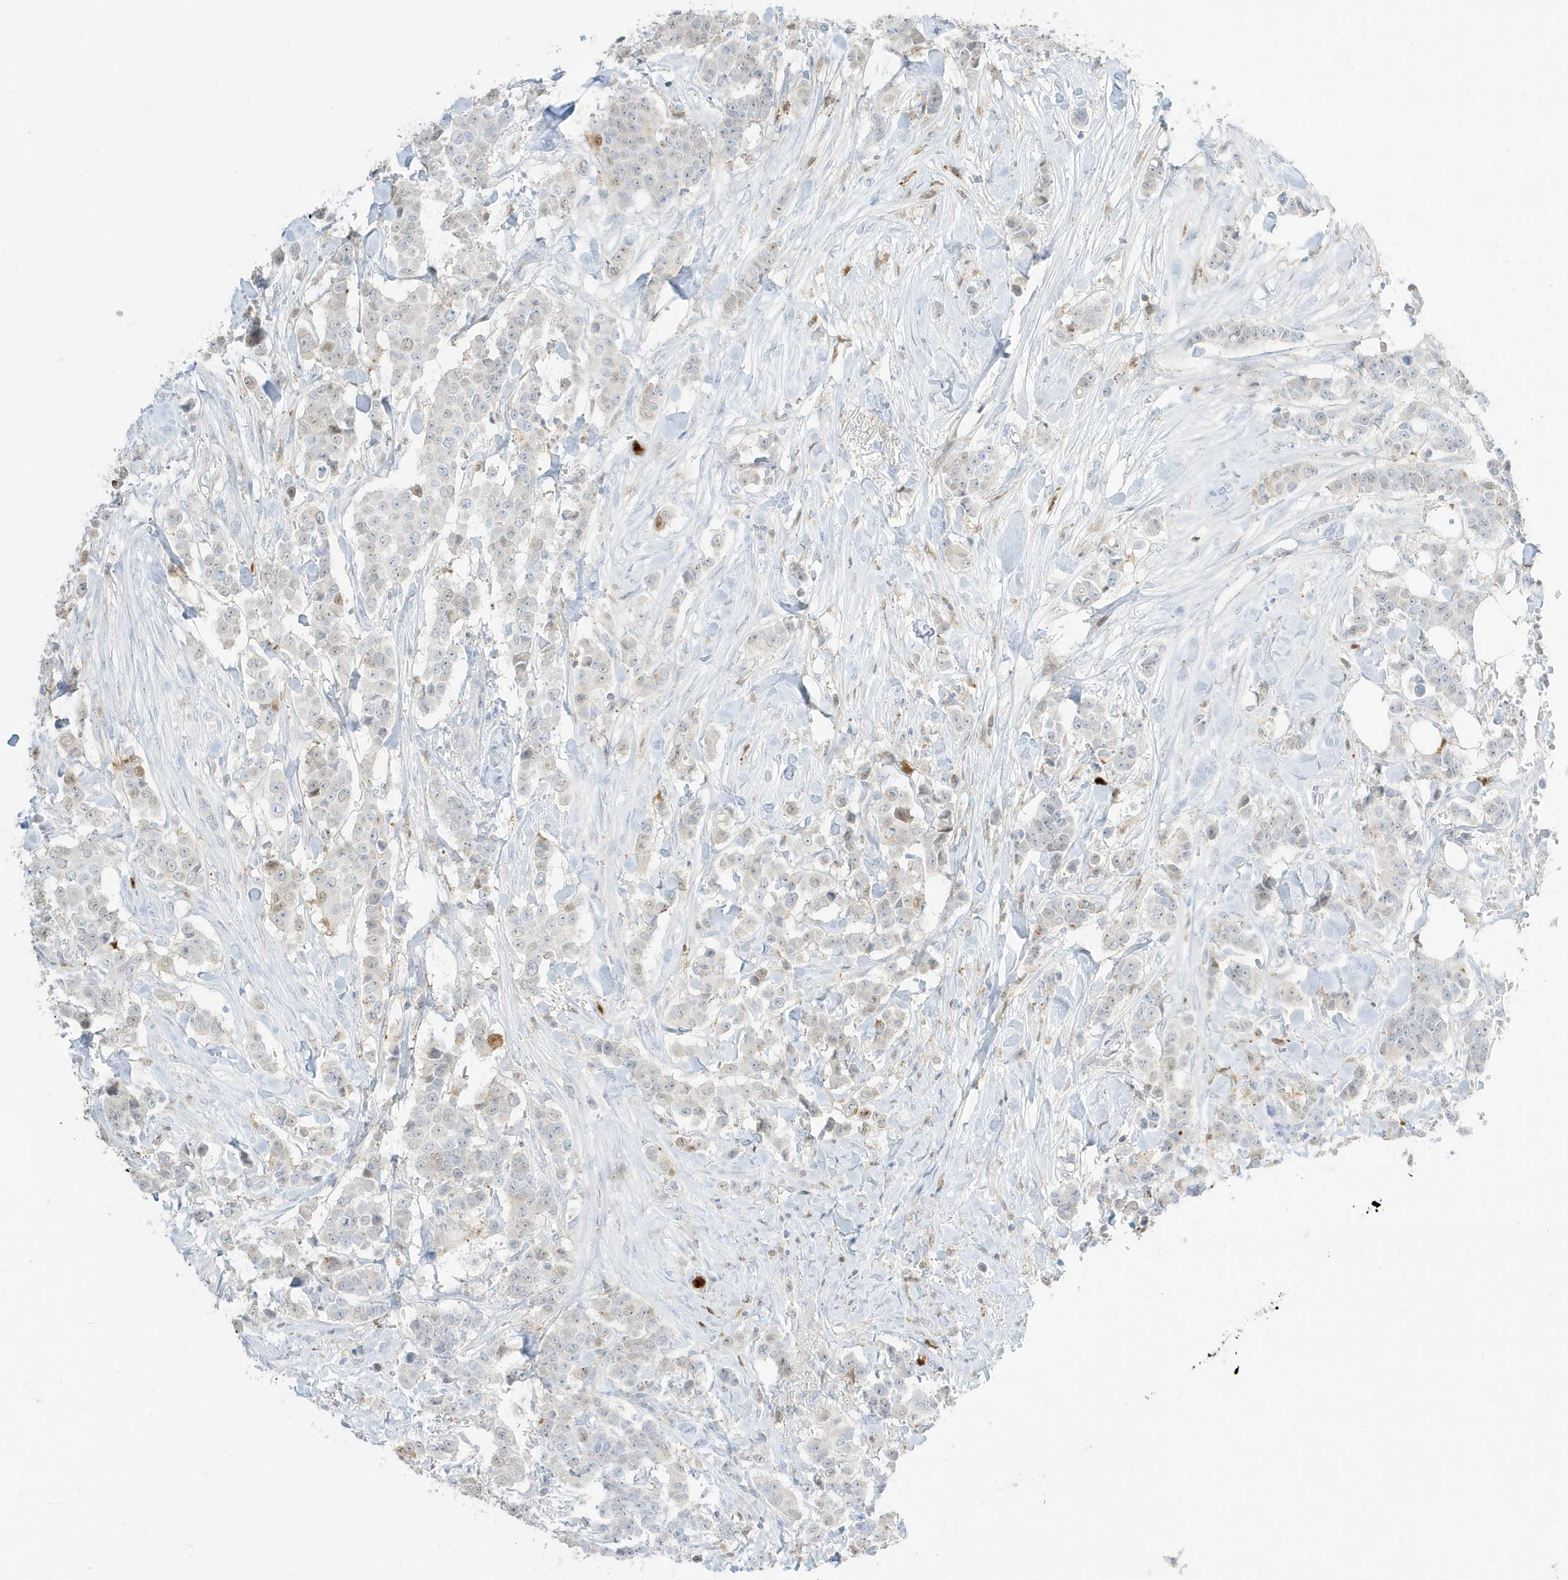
{"staining": {"intensity": "negative", "quantity": "none", "location": "none"}, "tissue": "breast cancer", "cell_type": "Tumor cells", "image_type": "cancer", "snomed": [{"axis": "morphology", "description": "Duct carcinoma"}, {"axis": "topography", "description": "Breast"}], "caption": "Tumor cells are negative for brown protein staining in breast cancer (infiltrating ductal carcinoma).", "gene": "GCA", "patient": {"sex": "female", "age": 40}}